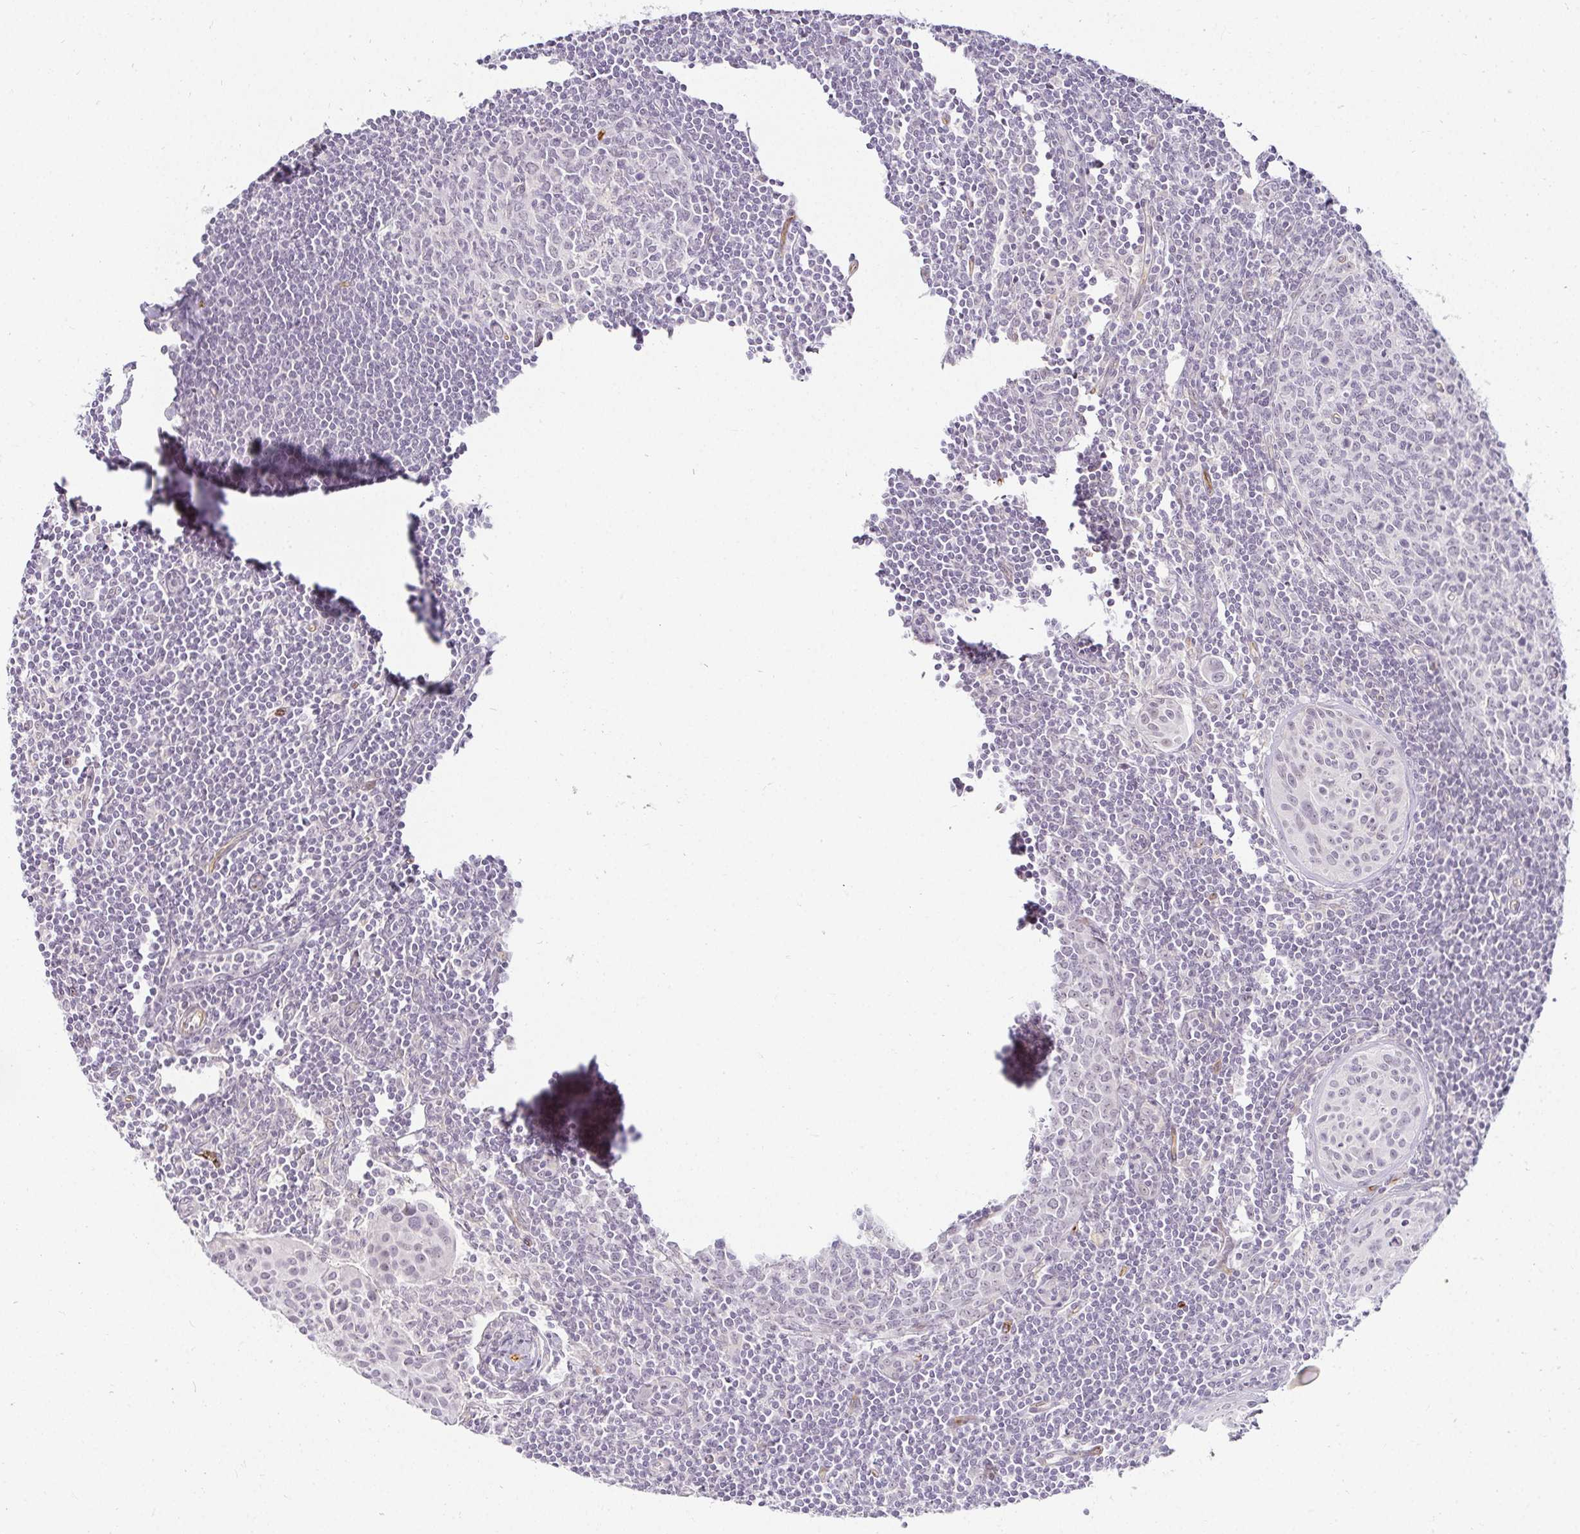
{"staining": {"intensity": "negative", "quantity": "none", "location": "none"}, "tissue": "lymph node", "cell_type": "Germinal center cells", "image_type": "normal", "snomed": [{"axis": "morphology", "description": "Normal tissue, NOS"}, {"axis": "topography", "description": "Lymph node"}], "caption": "Germinal center cells show no significant expression in benign lymph node. Nuclei are stained in blue.", "gene": "ACAN", "patient": {"sex": "female", "age": 29}}